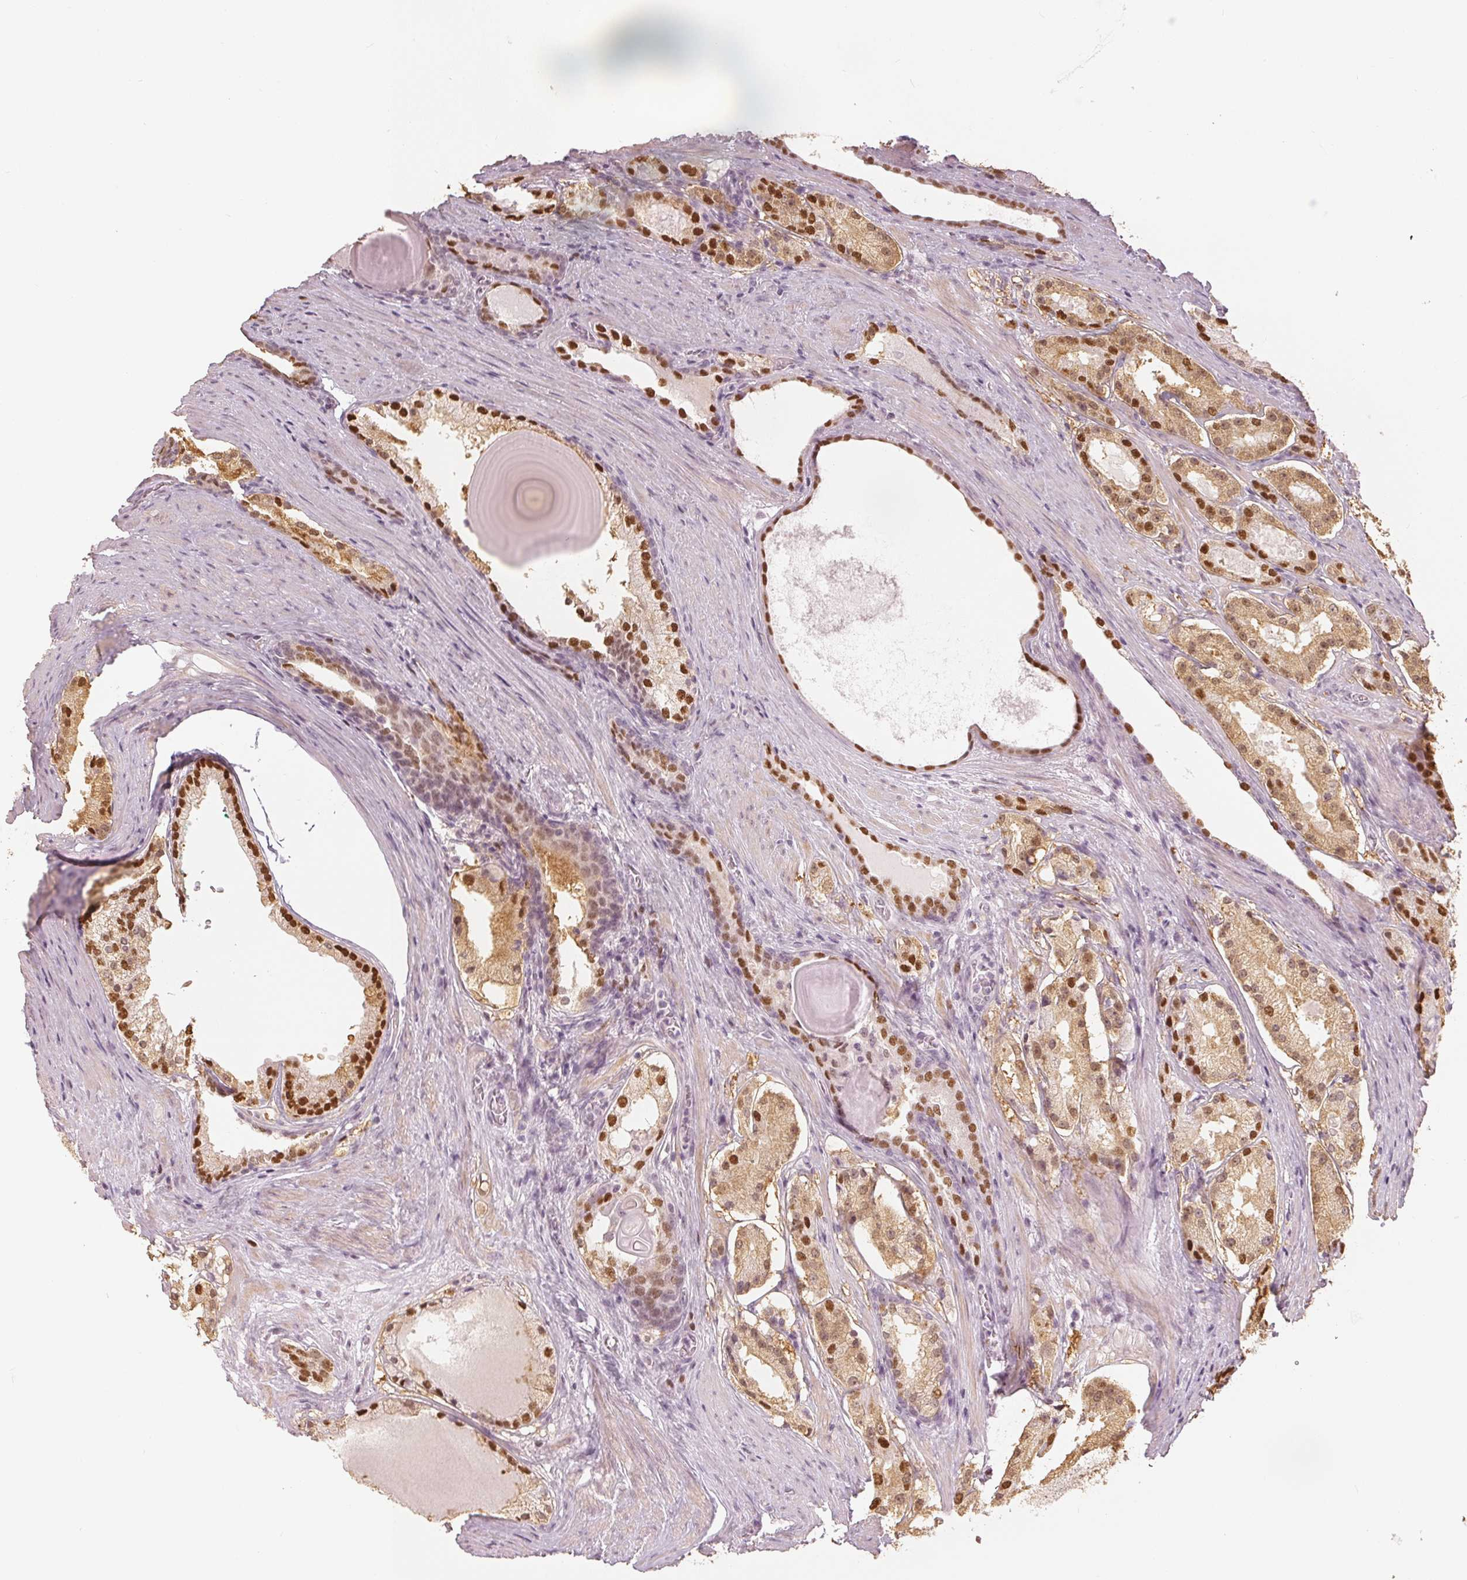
{"staining": {"intensity": "moderate", "quantity": "25%-75%", "location": "nuclear"}, "tissue": "prostate cancer", "cell_type": "Tumor cells", "image_type": "cancer", "snomed": [{"axis": "morphology", "description": "Adenocarcinoma, Low grade"}, {"axis": "topography", "description": "Prostate"}], "caption": "High-magnification brightfield microscopy of prostate cancer (low-grade adenocarcinoma) stained with DAB (3,3'-diaminobenzidine) (brown) and counterstained with hematoxylin (blue). tumor cells exhibit moderate nuclear staining is present in about25%-75% of cells.", "gene": "SLC39A3", "patient": {"sex": "male", "age": 57}}